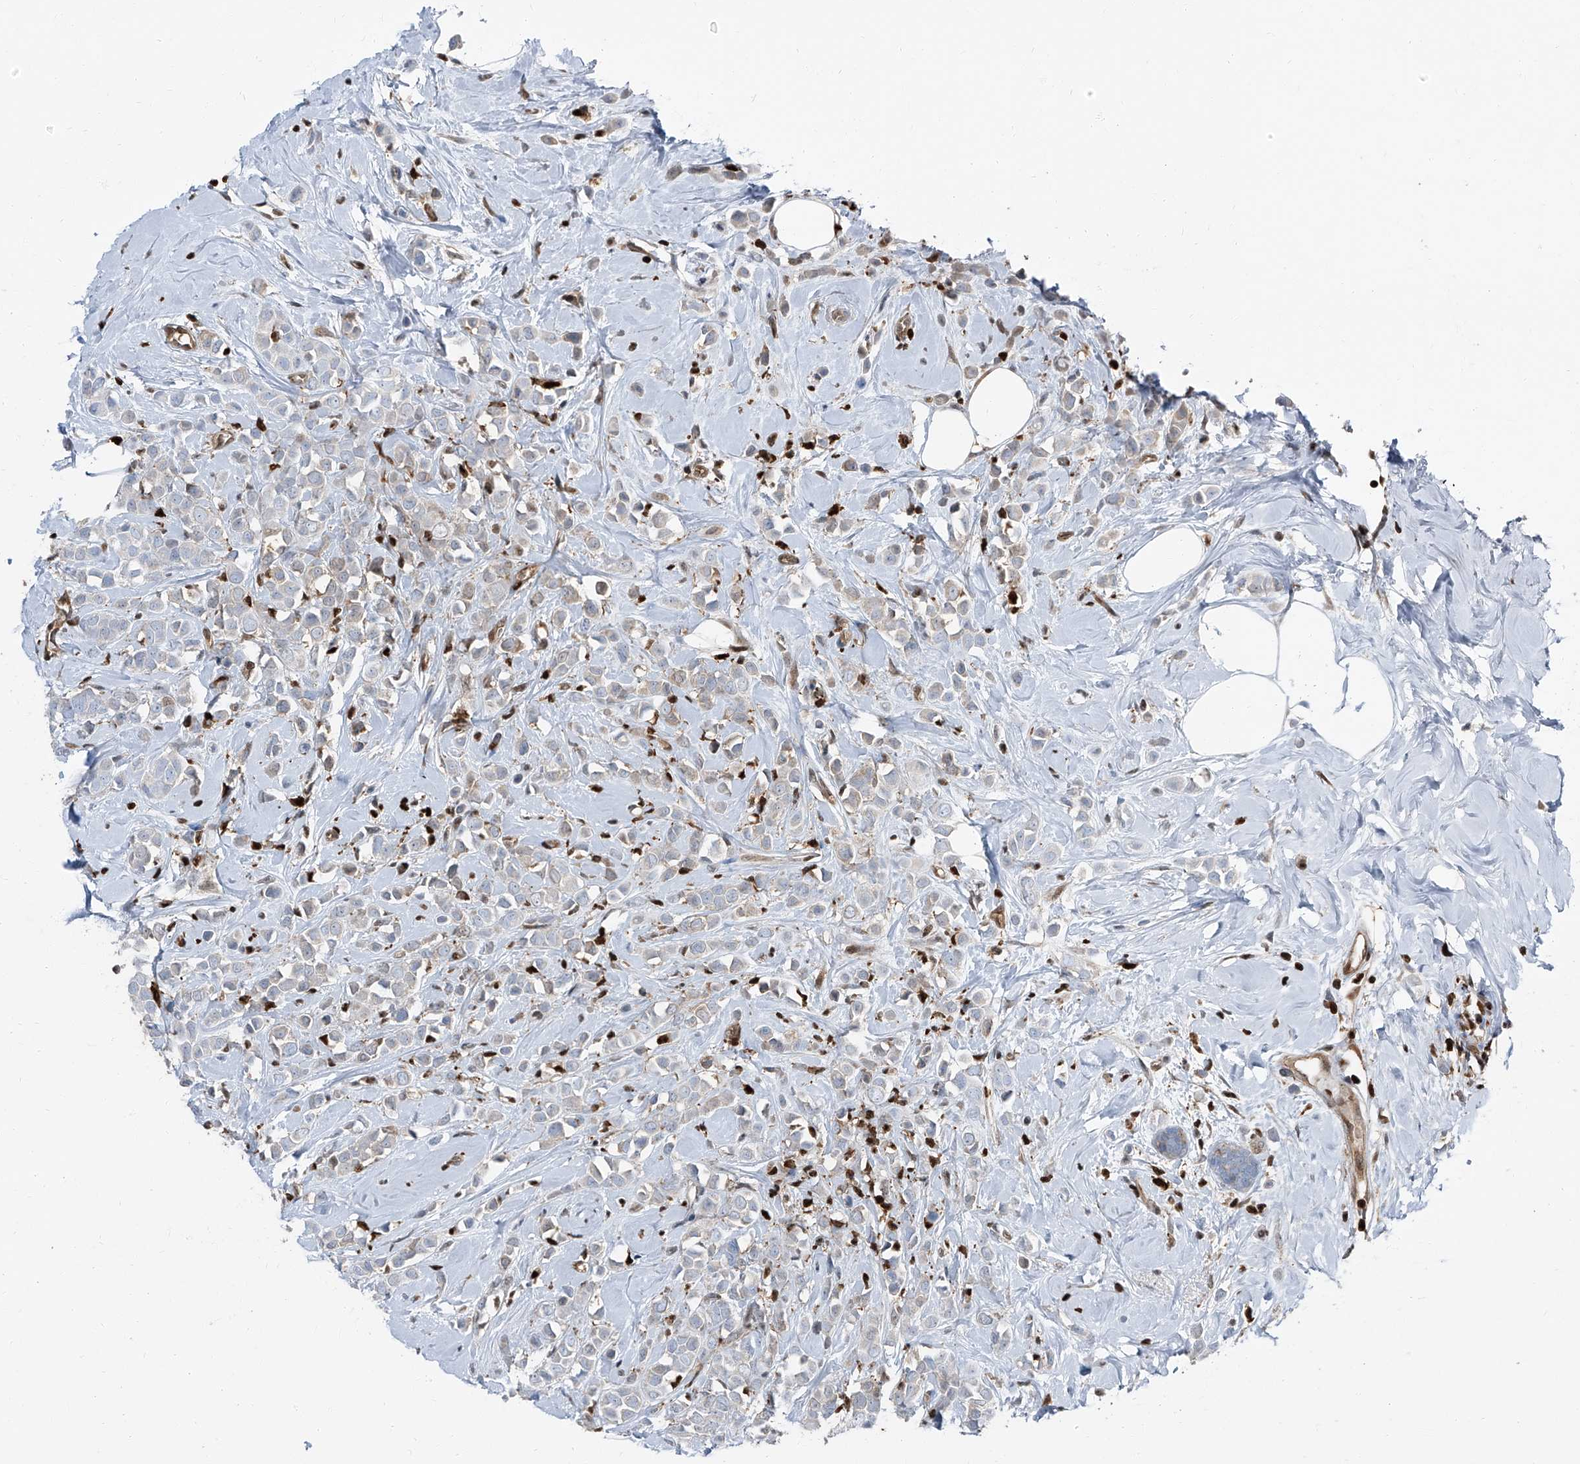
{"staining": {"intensity": "negative", "quantity": "none", "location": "none"}, "tissue": "breast cancer", "cell_type": "Tumor cells", "image_type": "cancer", "snomed": [{"axis": "morphology", "description": "Lobular carcinoma"}, {"axis": "topography", "description": "Breast"}], "caption": "Histopathology image shows no protein expression in tumor cells of breast lobular carcinoma tissue.", "gene": "PSMB10", "patient": {"sex": "female", "age": 47}}